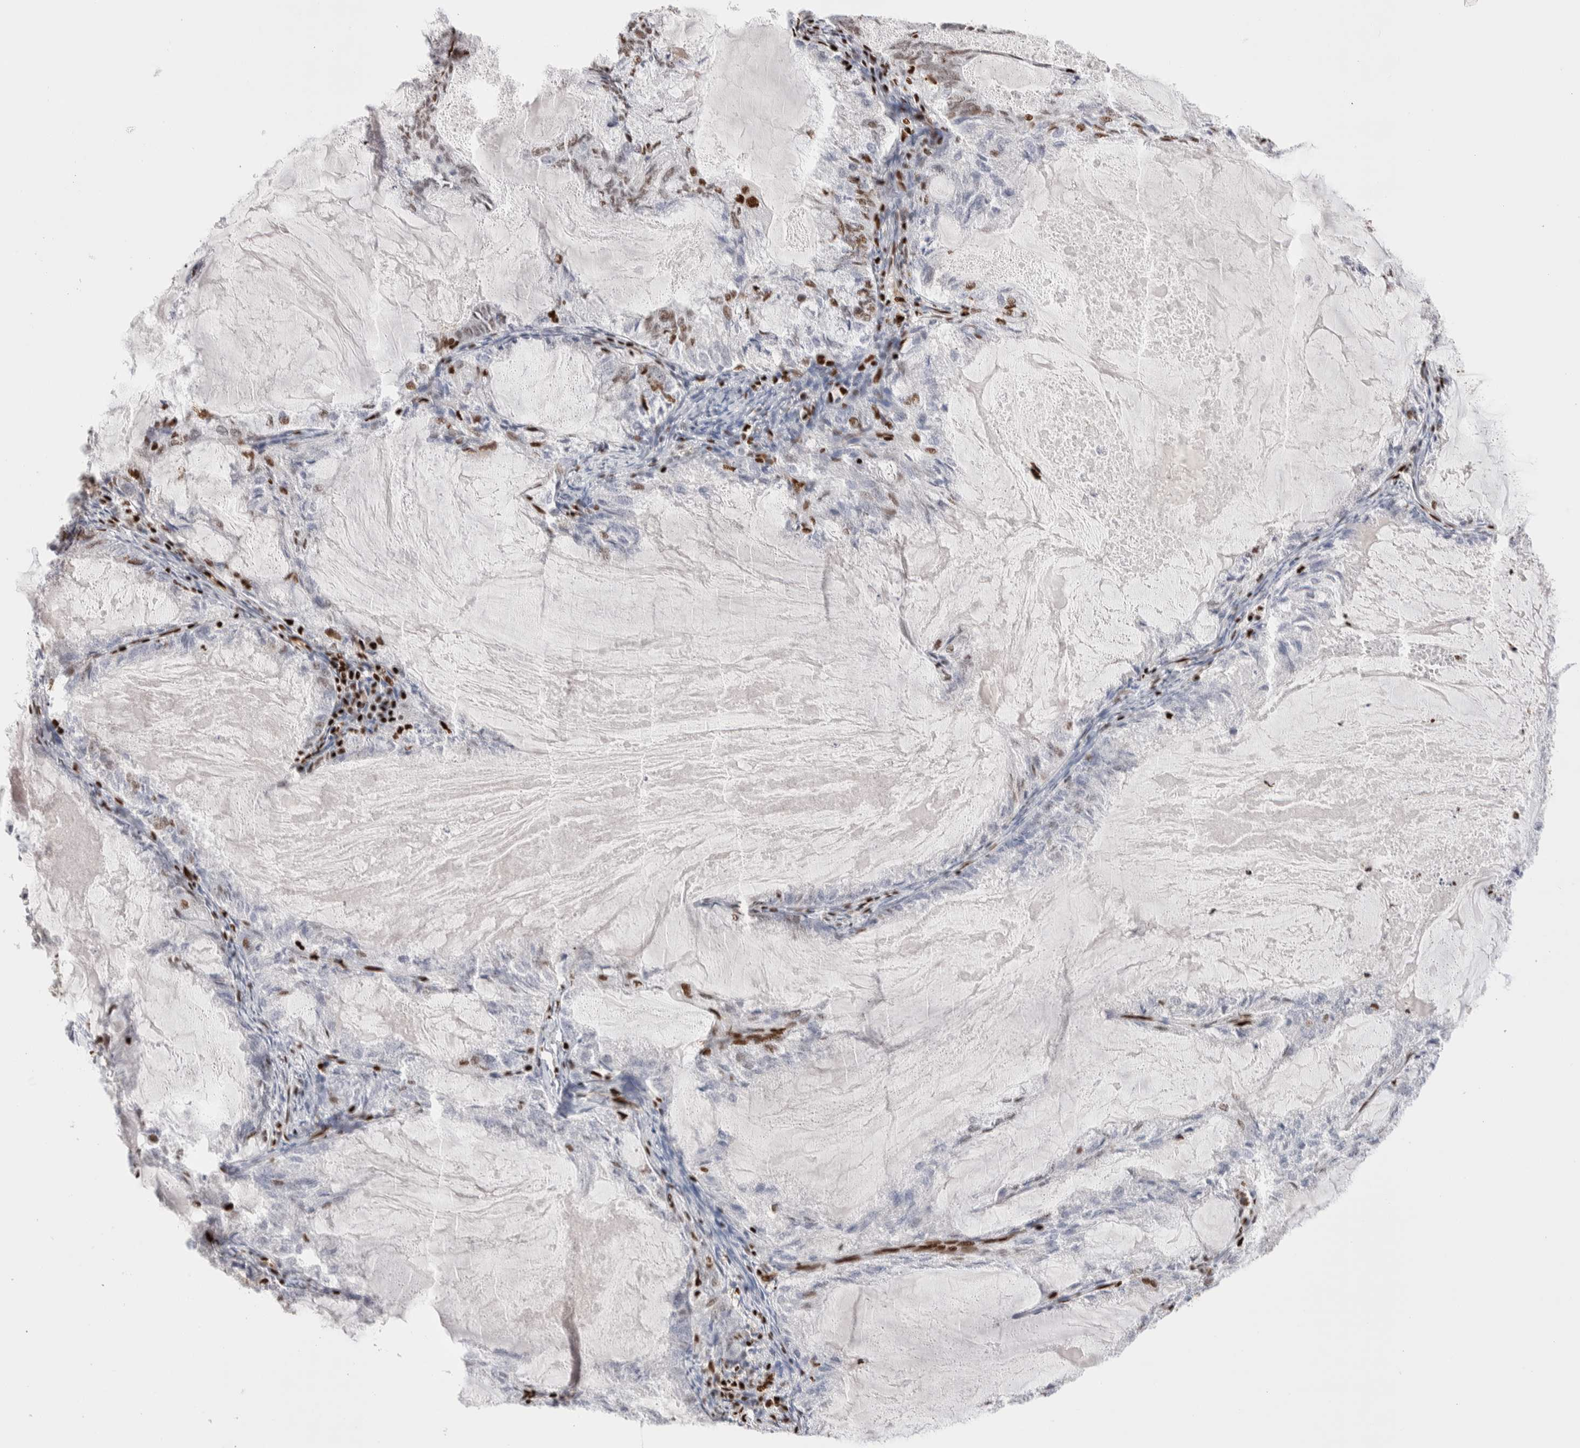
{"staining": {"intensity": "moderate", "quantity": "<25%", "location": "nuclear"}, "tissue": "endometrial cancer", "cell_type": "Tumor cells", "image_type": "cancer", "snomed": [{"axis": "morphology", "description": "Adenocarcinoma, NOS"}, {"axis": "topography", "description": "Endometrium"}], "caption": "Adenocarcinoma (endometrial) stained for a protein displays moderate nuclear positivity in tumor cells. The staining was performed using DAB, with brown indicating positive protein expression. Nuclei are stained blue with hematoxylin.", "gene": "RNASEK-C17orf49", "patient": {"sex": "female", "age": 86}}